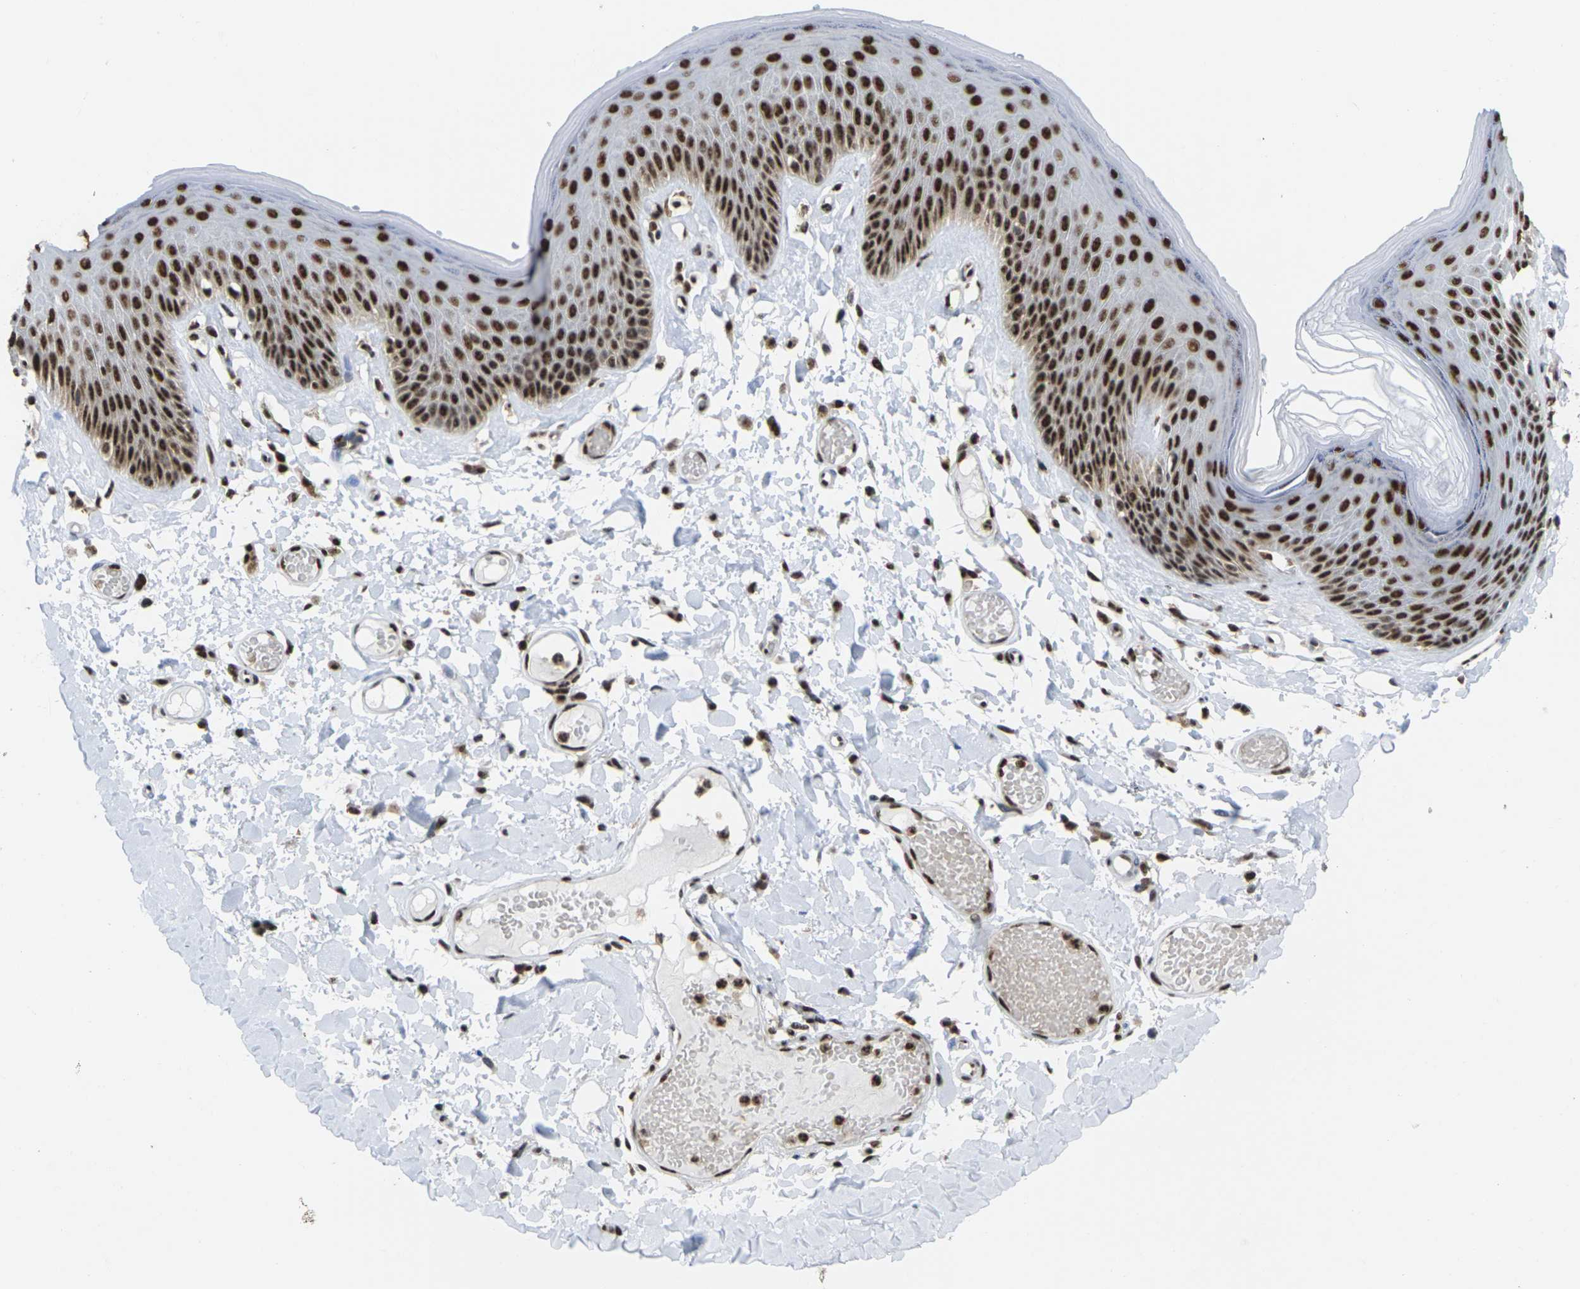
{"staining": {"intensity": "strong", "quantity": ">75%", "location": "nuclear"}, "tissue": "skin", "cell_type": "Epidermal cells", "image_type": "normal", "snomed": [{"axis": "morphology", "description": "Normal tissue, NOS"}, {"axis": "topography", "description": "Vulva"}], "caption": "Benign skin shows strong nuclear positivity in approximately >75% of epidermal cells, visualized by immunohistochemistry.", "gene": "MAGOH", "patient": {"sex": "female", "age": 73}}